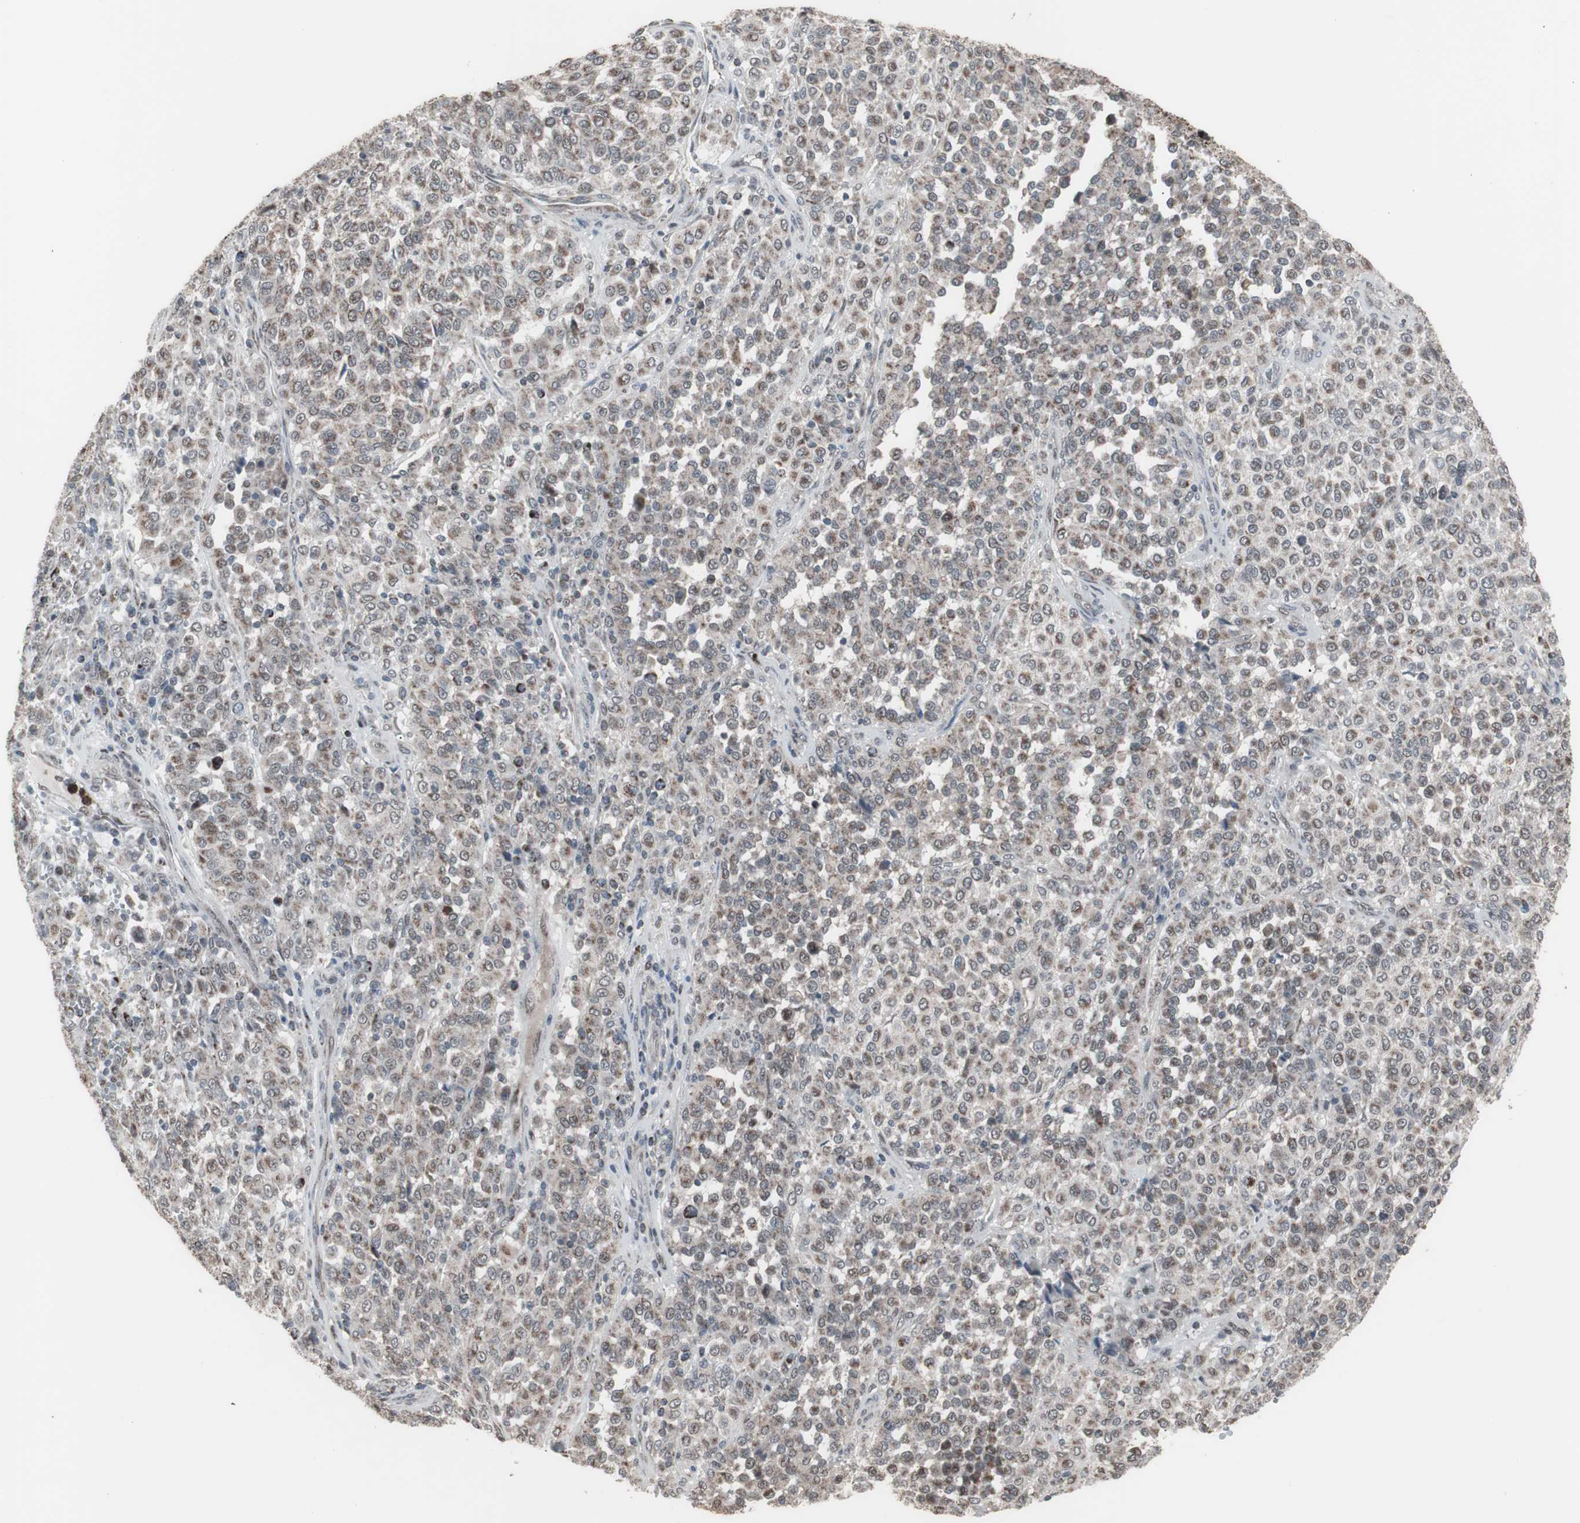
{"staining": {"intensity": "weak", "quantity": "25%-75%", "location": "cytoplasmic/membranous,nuclear"}, "tissue": "melanoma", "cell_type": "Tumor cells", "image_type": "cancer", "snomed": [{"axis": "morphology", "description": "Malignant melanoma, Metastatic site"}, {"axis": "topography", "description": "Pancreas"}], "caption": "Protein staining exhibits weak cytoplasmic/membranous and nuclear expression in about 25%-75% of tumor cells in malignant melanoma (metastatic site). The staining was performed using DAB (3,3'-diaminobenzidine) to visualize the protein expression in brown, while the nuclei were stained in blue with hematoxylin (Magnification: 20x).", "gene": "RXRA", "patient": {"sex": "female", "age": 30}}